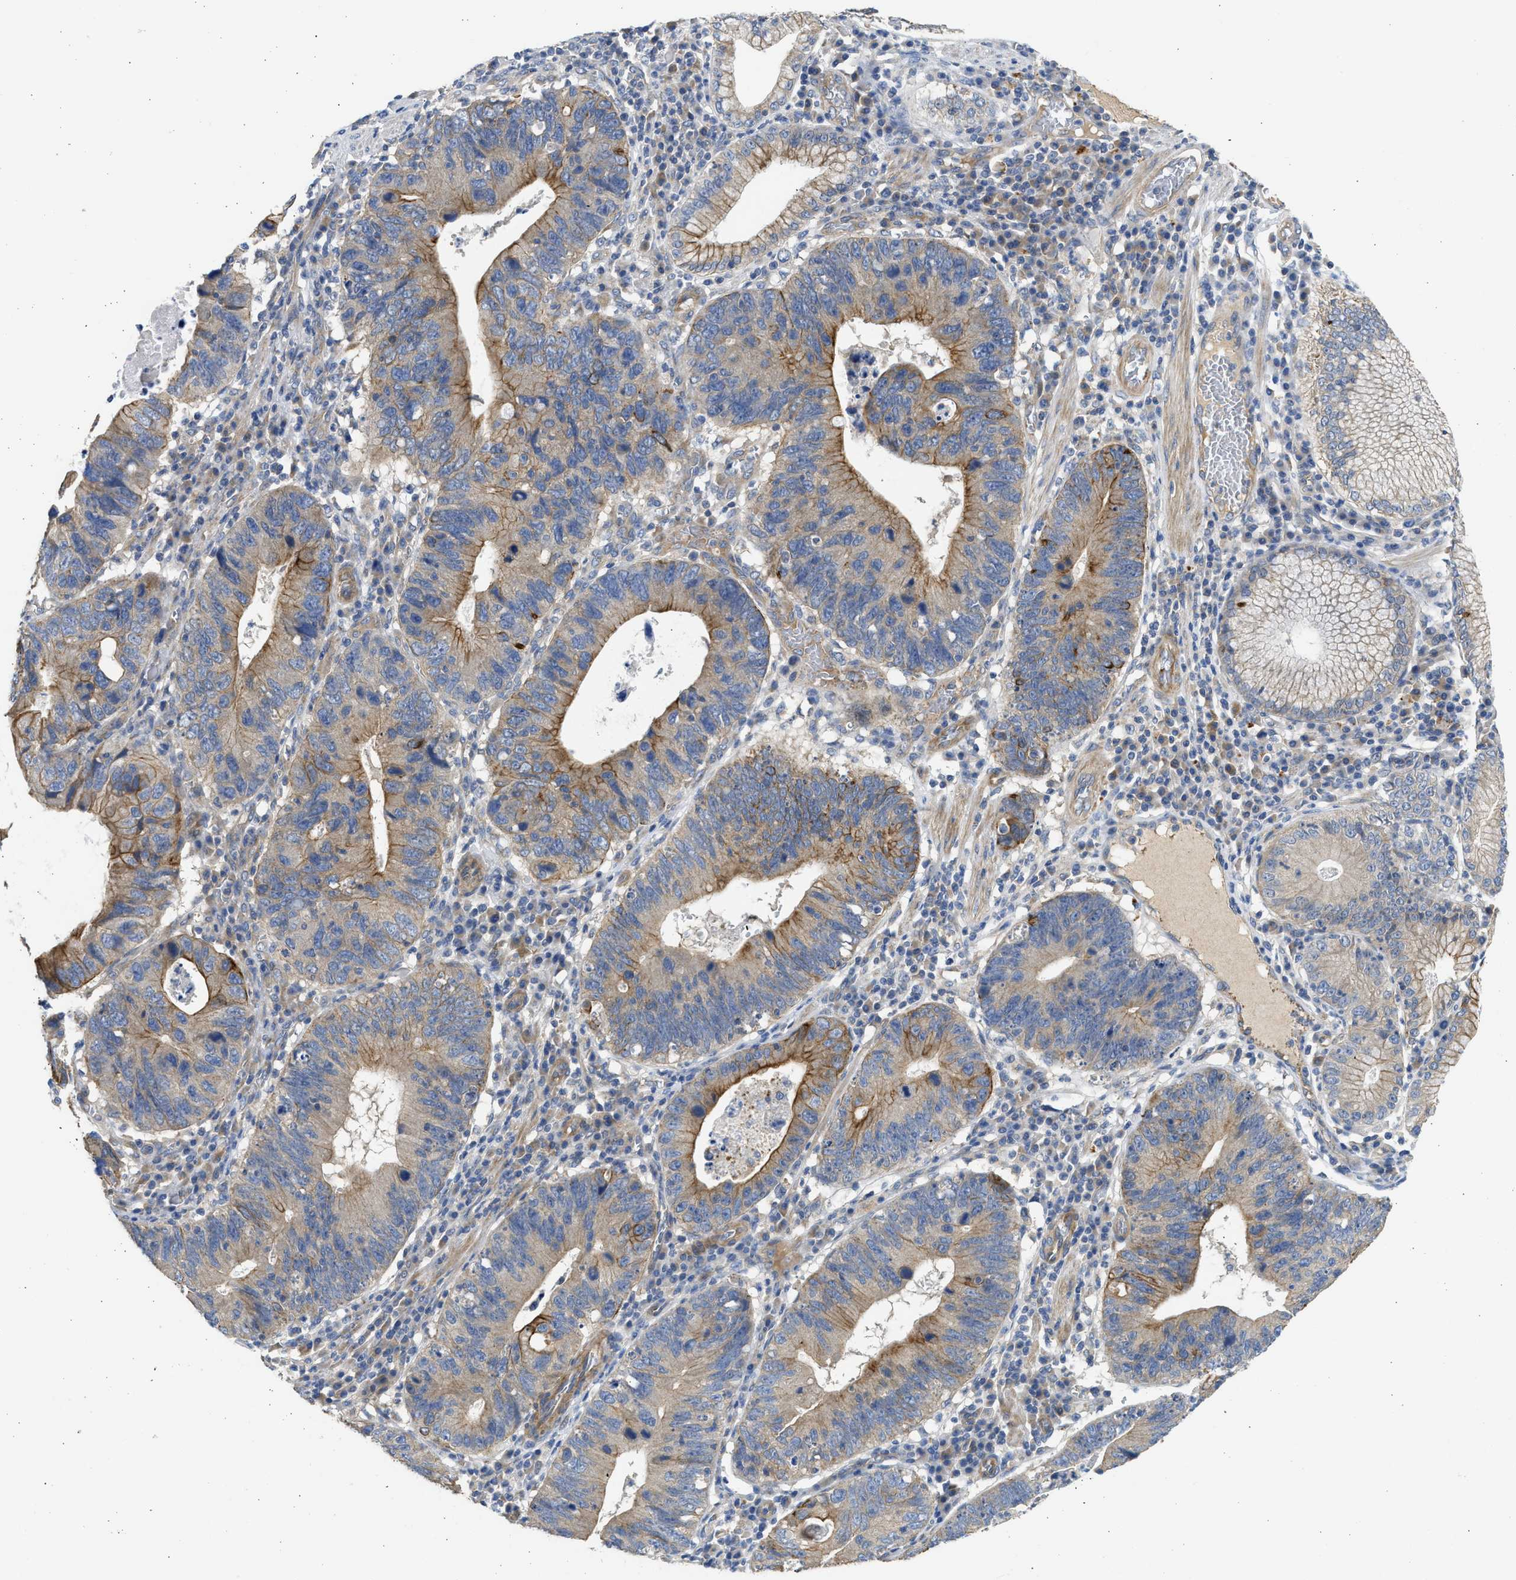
{"staining": {"intensity": "moderate", "quantity": ">75%", "location": "cytoplasmic/membranous"}, "tissue": "stomach cancer", "cell_type": "Tumor cells", "image_type": "cancer", "snomed": [{"axis": "morphology", "description": "Adenocarcinoma, NOS"}, {"axis": "topography", "description": "Stomach"}], "caption": "A brown stain labels moderate cytoplasmic/membranous expression of a protein in adenocarcinoma (stomach) tumor cells.", "gene": "CSRNP2", "patient": {"sex": "male", "age": 59}}